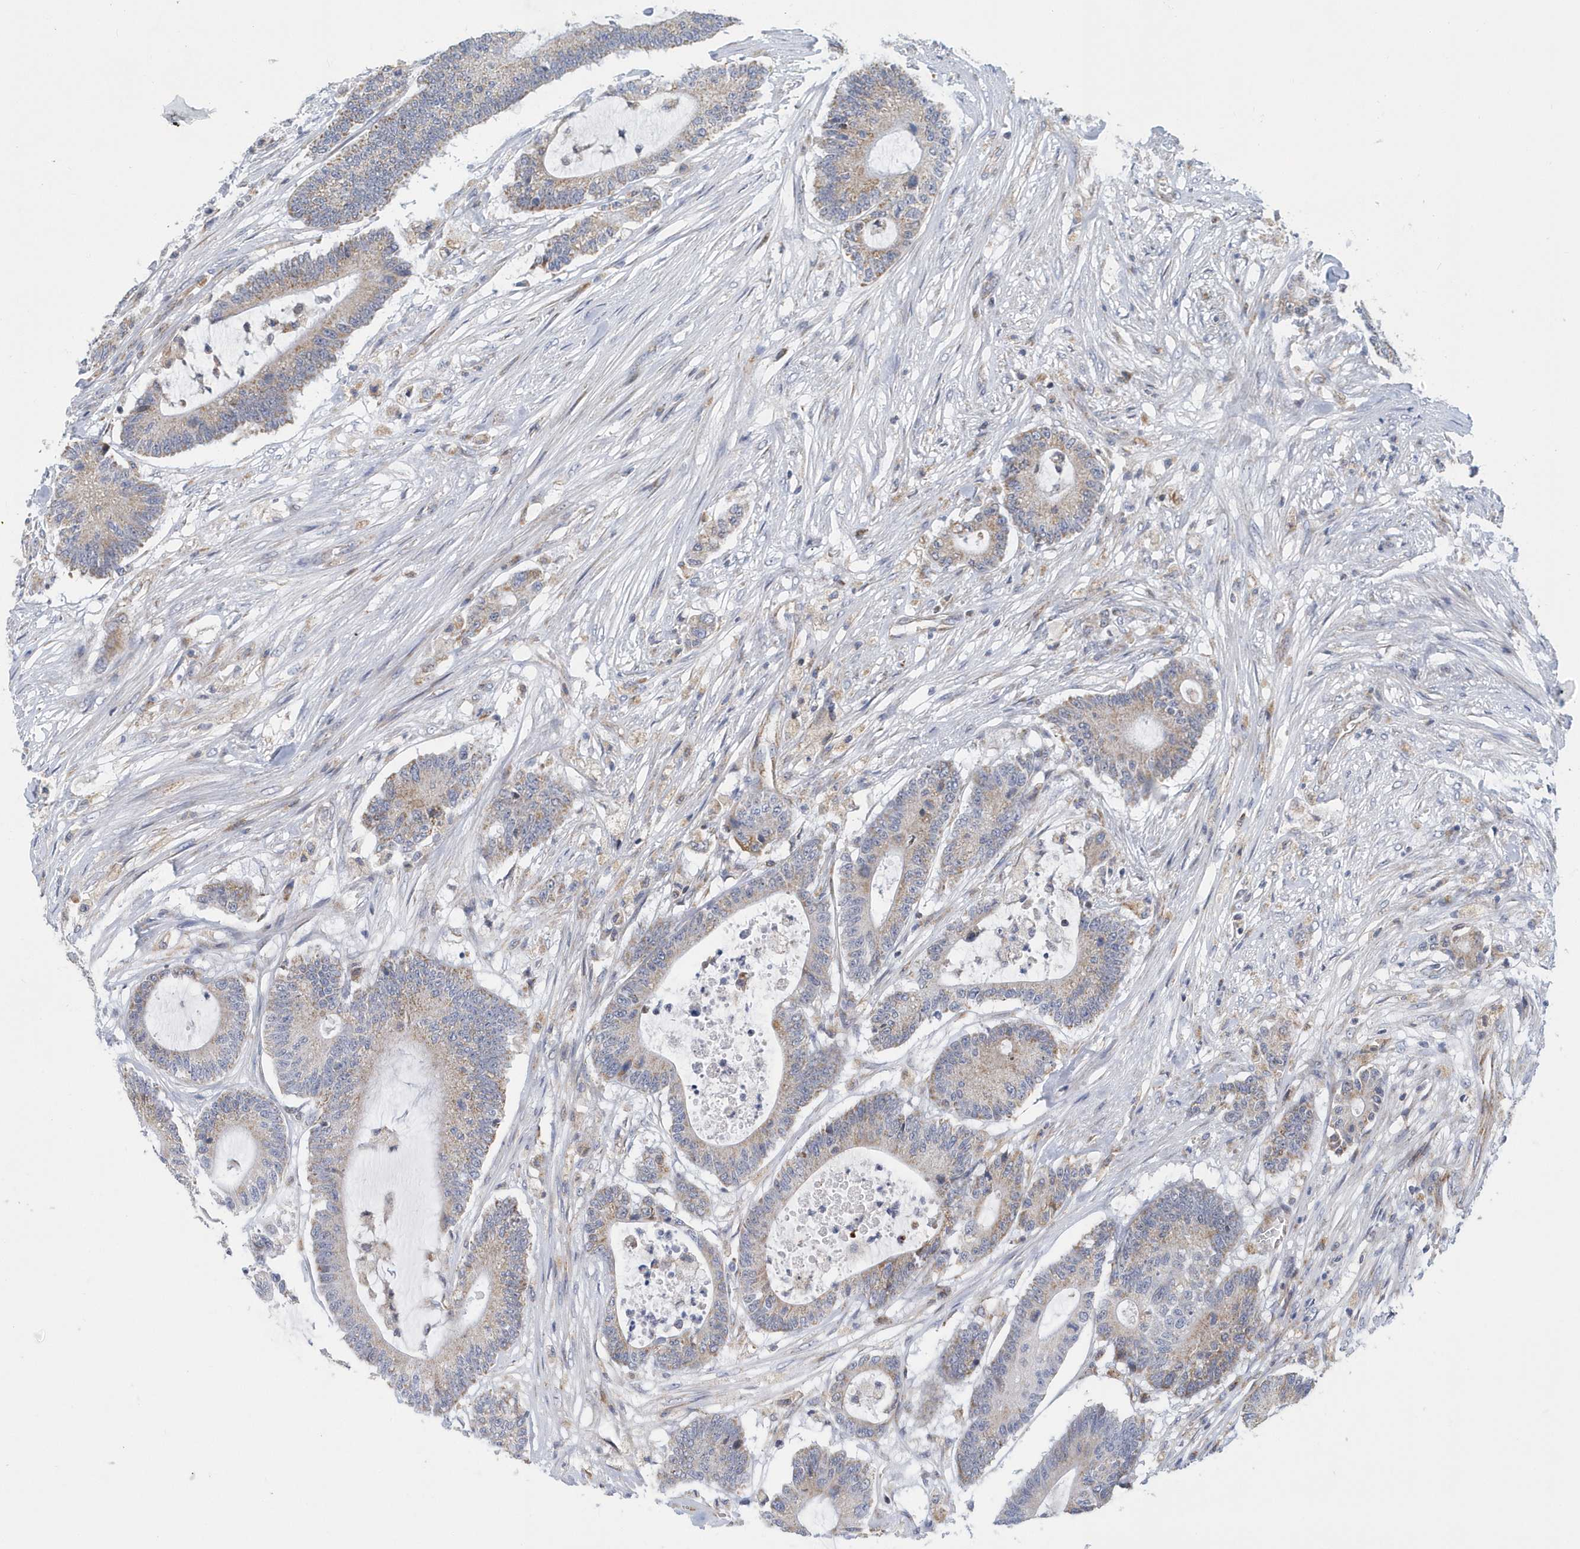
{"staining": {"intensity": "weak", "quantity": "25%-75%", "location": "cytoplasmic/membranous"}, "tissue": "colorectal cancer", "cell_type": "Tumor cells", "image_type": "cancer", "snomed": [{"axis": "morphology", "description": "Adenocarcinoma, NOS"}, {"axis": "topography", "description": "Colon"}], "caption": "A photomicrograph of colorectal cancer stained for a protein displays weak cytoplasmic/membranous brown staining in tumor cells.", "gene": "VWA5B2", "patient": {"sex": "female", "age": 84}}